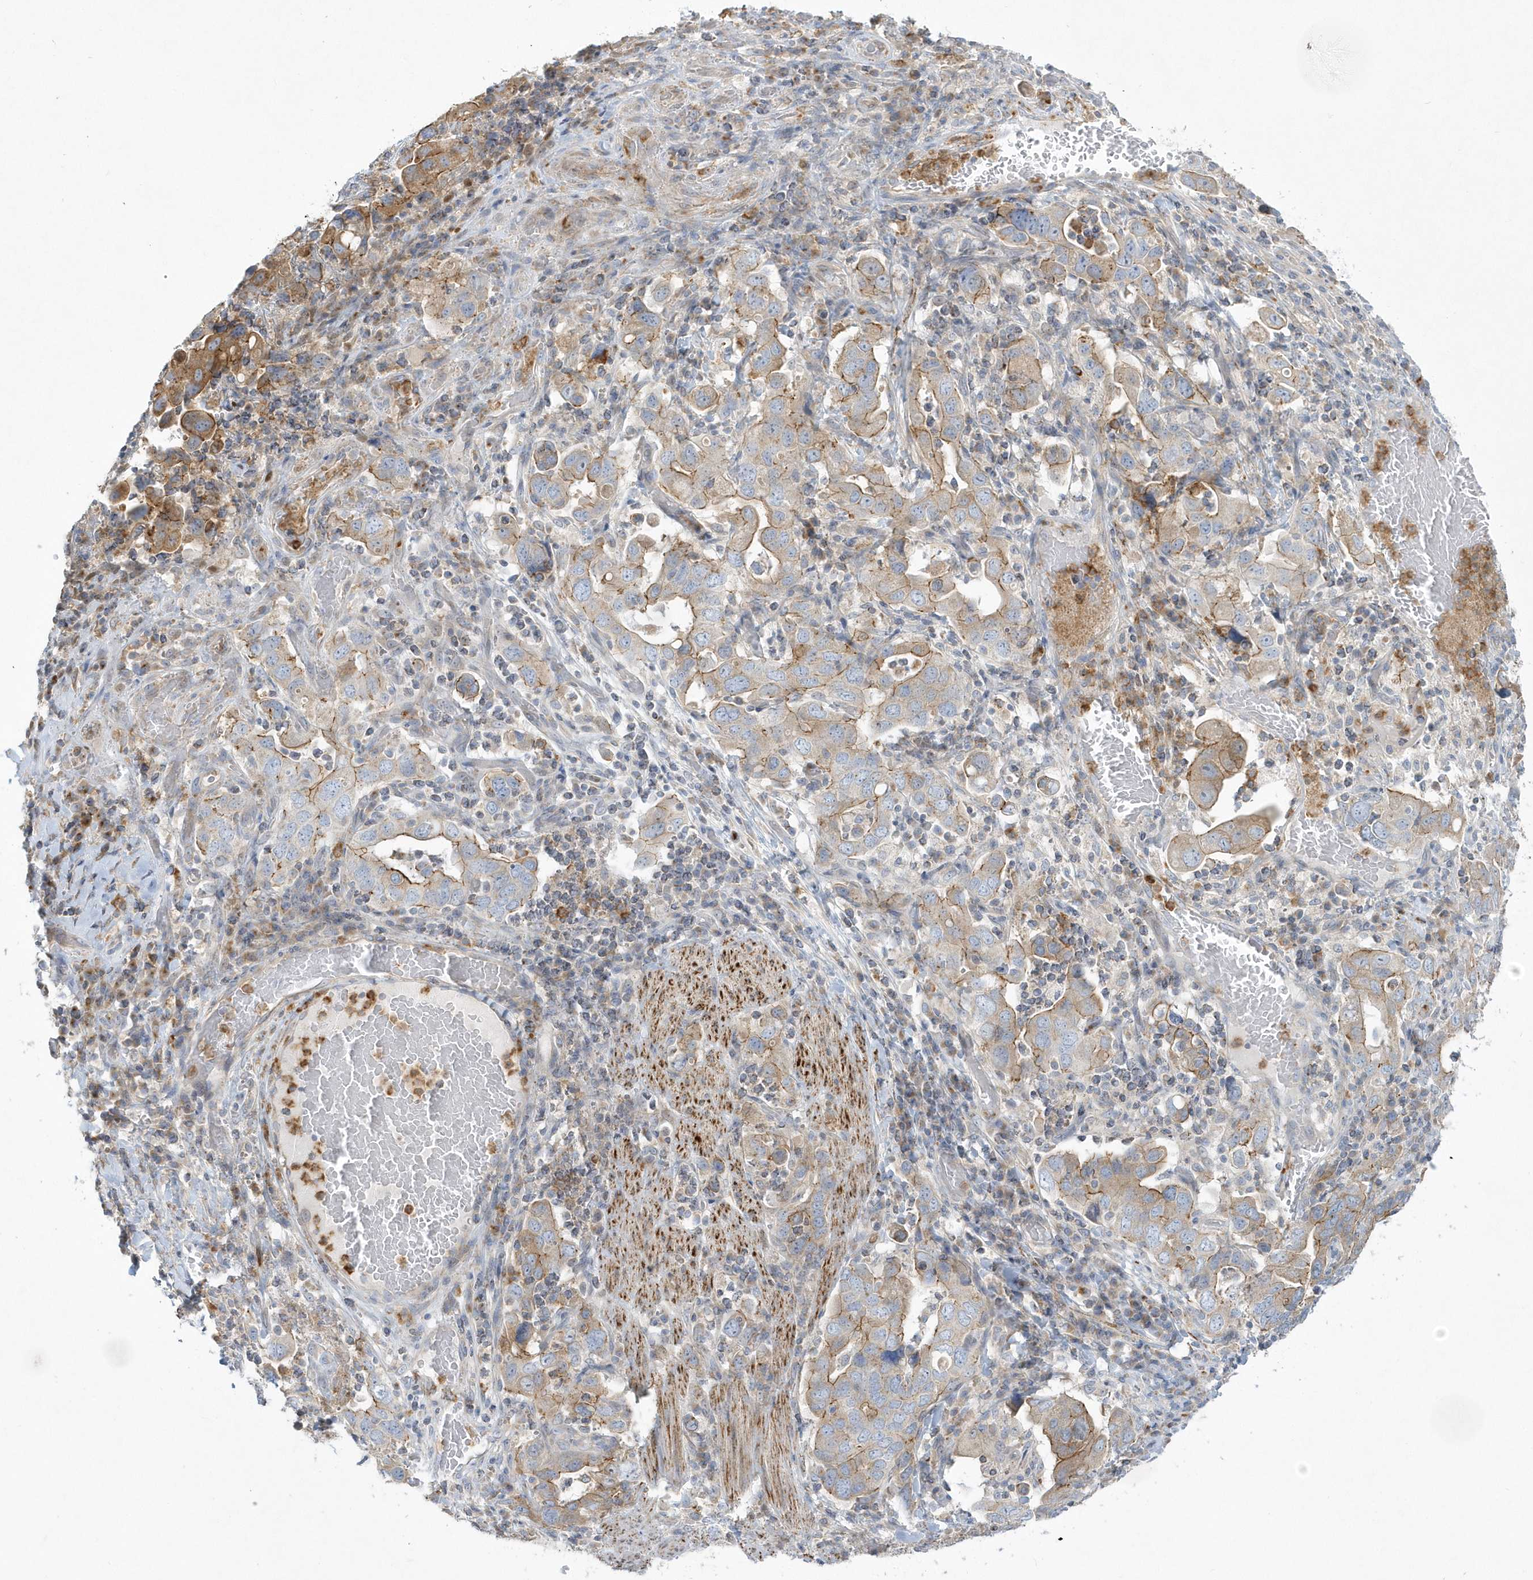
{"staining": {"intensity": "moderate", "quantity": "25%-75%", "location": "cytoplasmic/membranous"}, "tissue": "stomach cancer", "cell_type": "Tumor cells", "image_type": "cancer", "snomed": [{"axis": "morphology", "description": "Adenocarcinoma, NOS"}, {"axis": "topography", "description": "Stomach, upper"}], "caption": "Immunohistochemistry staining of adenocarcinoma (stomach), which demonstrates medium levels of moderate cytoplasmic/membranous staining in about 25%-75% of tumor cells indicating moderate cytoplasmic/membranous protein expression. The staining was performed using DAB (3,3'-diaminobenzidine) (brown) for protein detection and nuclei were counterstained in hematoxylin (blue).", "gene": "DNAJC18", "patient": {"sex": "male", "age": 62}}